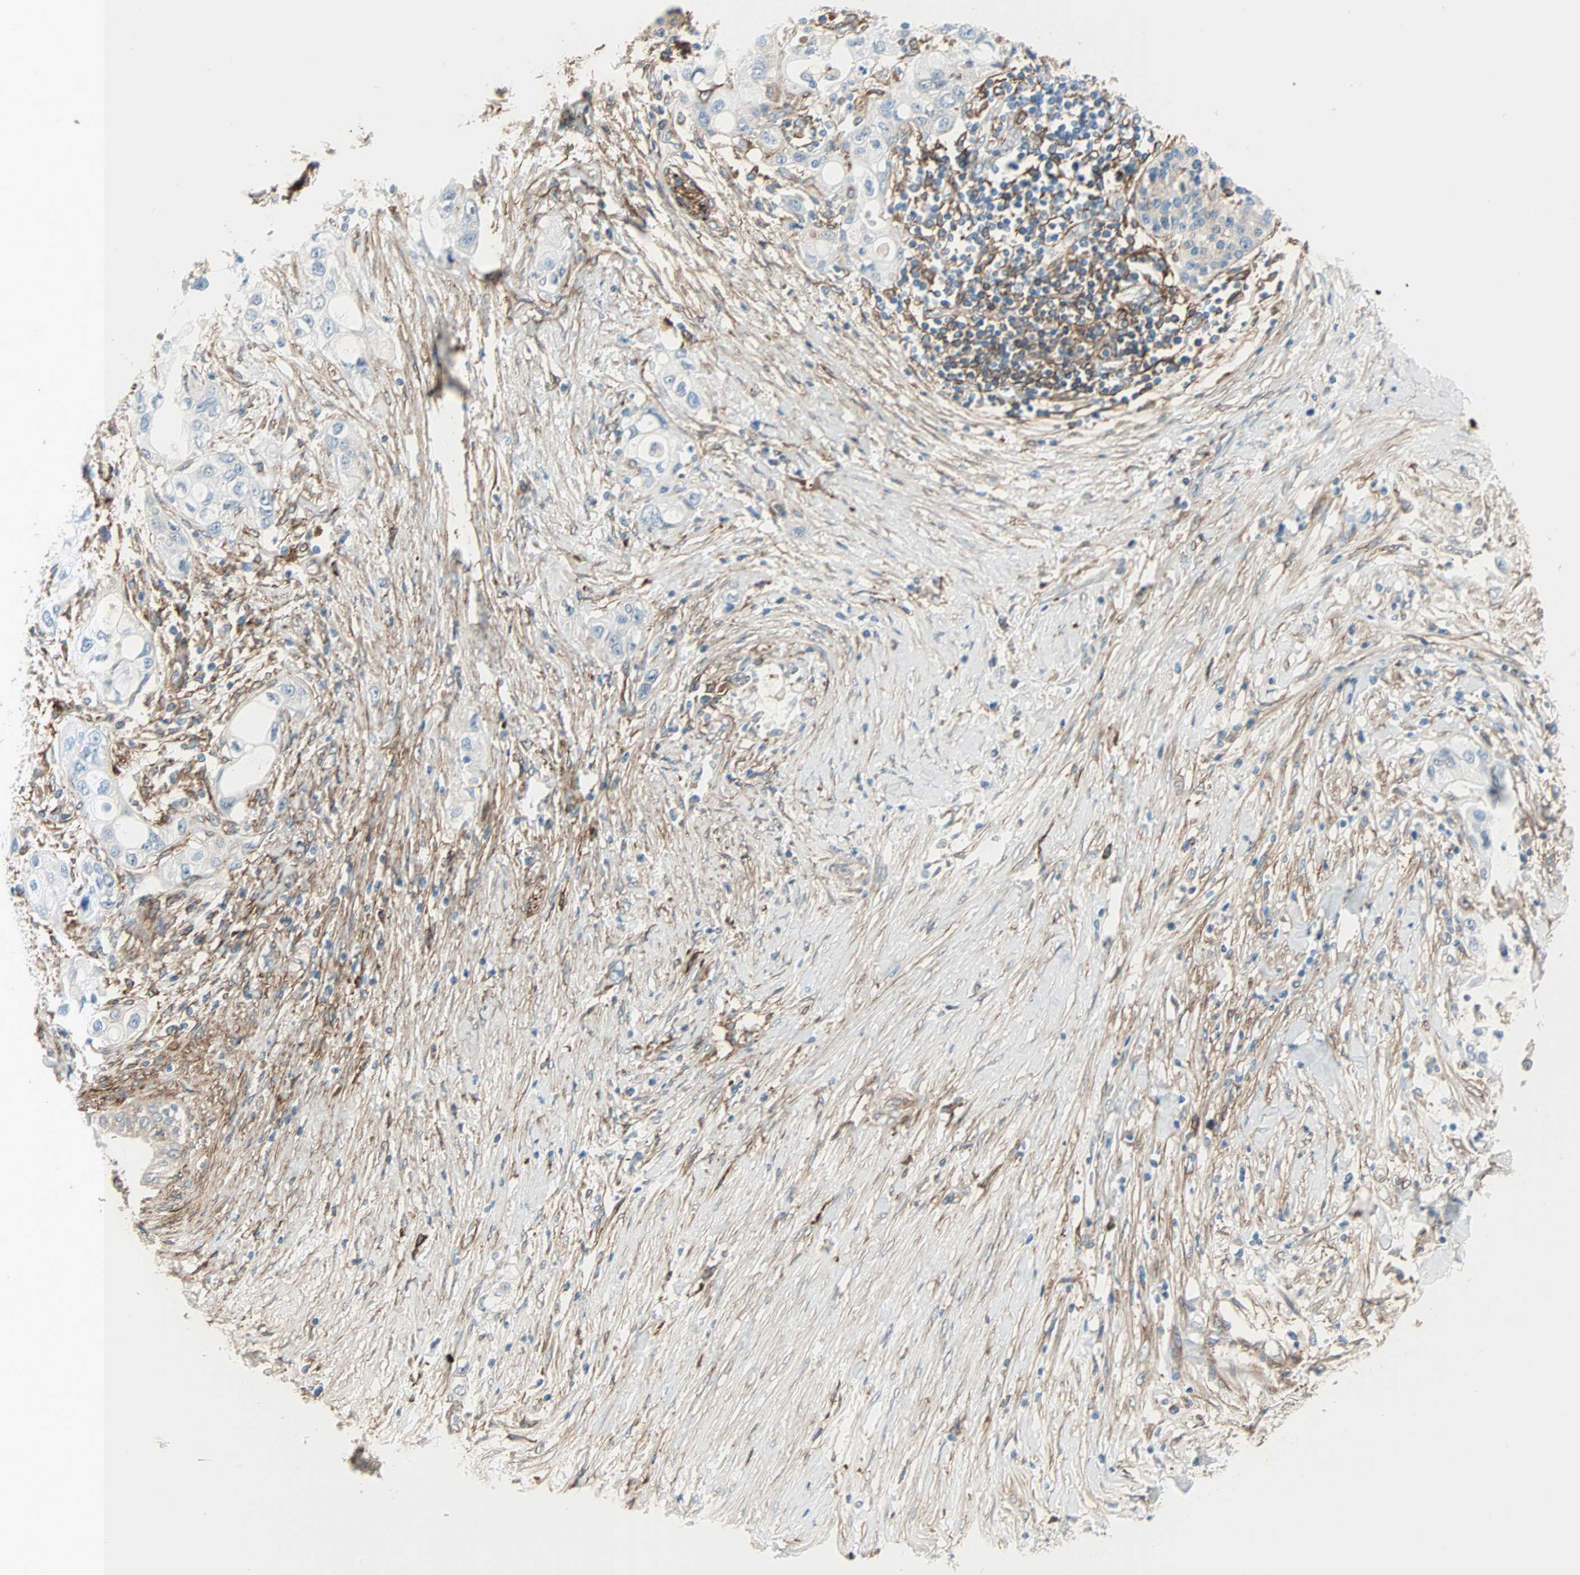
{"staining": {"intensity": "negative", "quantity": "none", "location": "none"}, "tissue": "pancreatic cancer", "cell_type": "Tumor cells", "image_type": "cancer", "snomed": [{"axis": "morphology", "description": "Adenocarcinoma, NOS"}, {"axis": "topography", "description": "Pancreas"}], "caption": "Tumor cells are negative for brown protein staining in pancreatic adenocarcinoma.", "gene": "EPB41L2", "patient": {"sex": "female", "age": 70}}